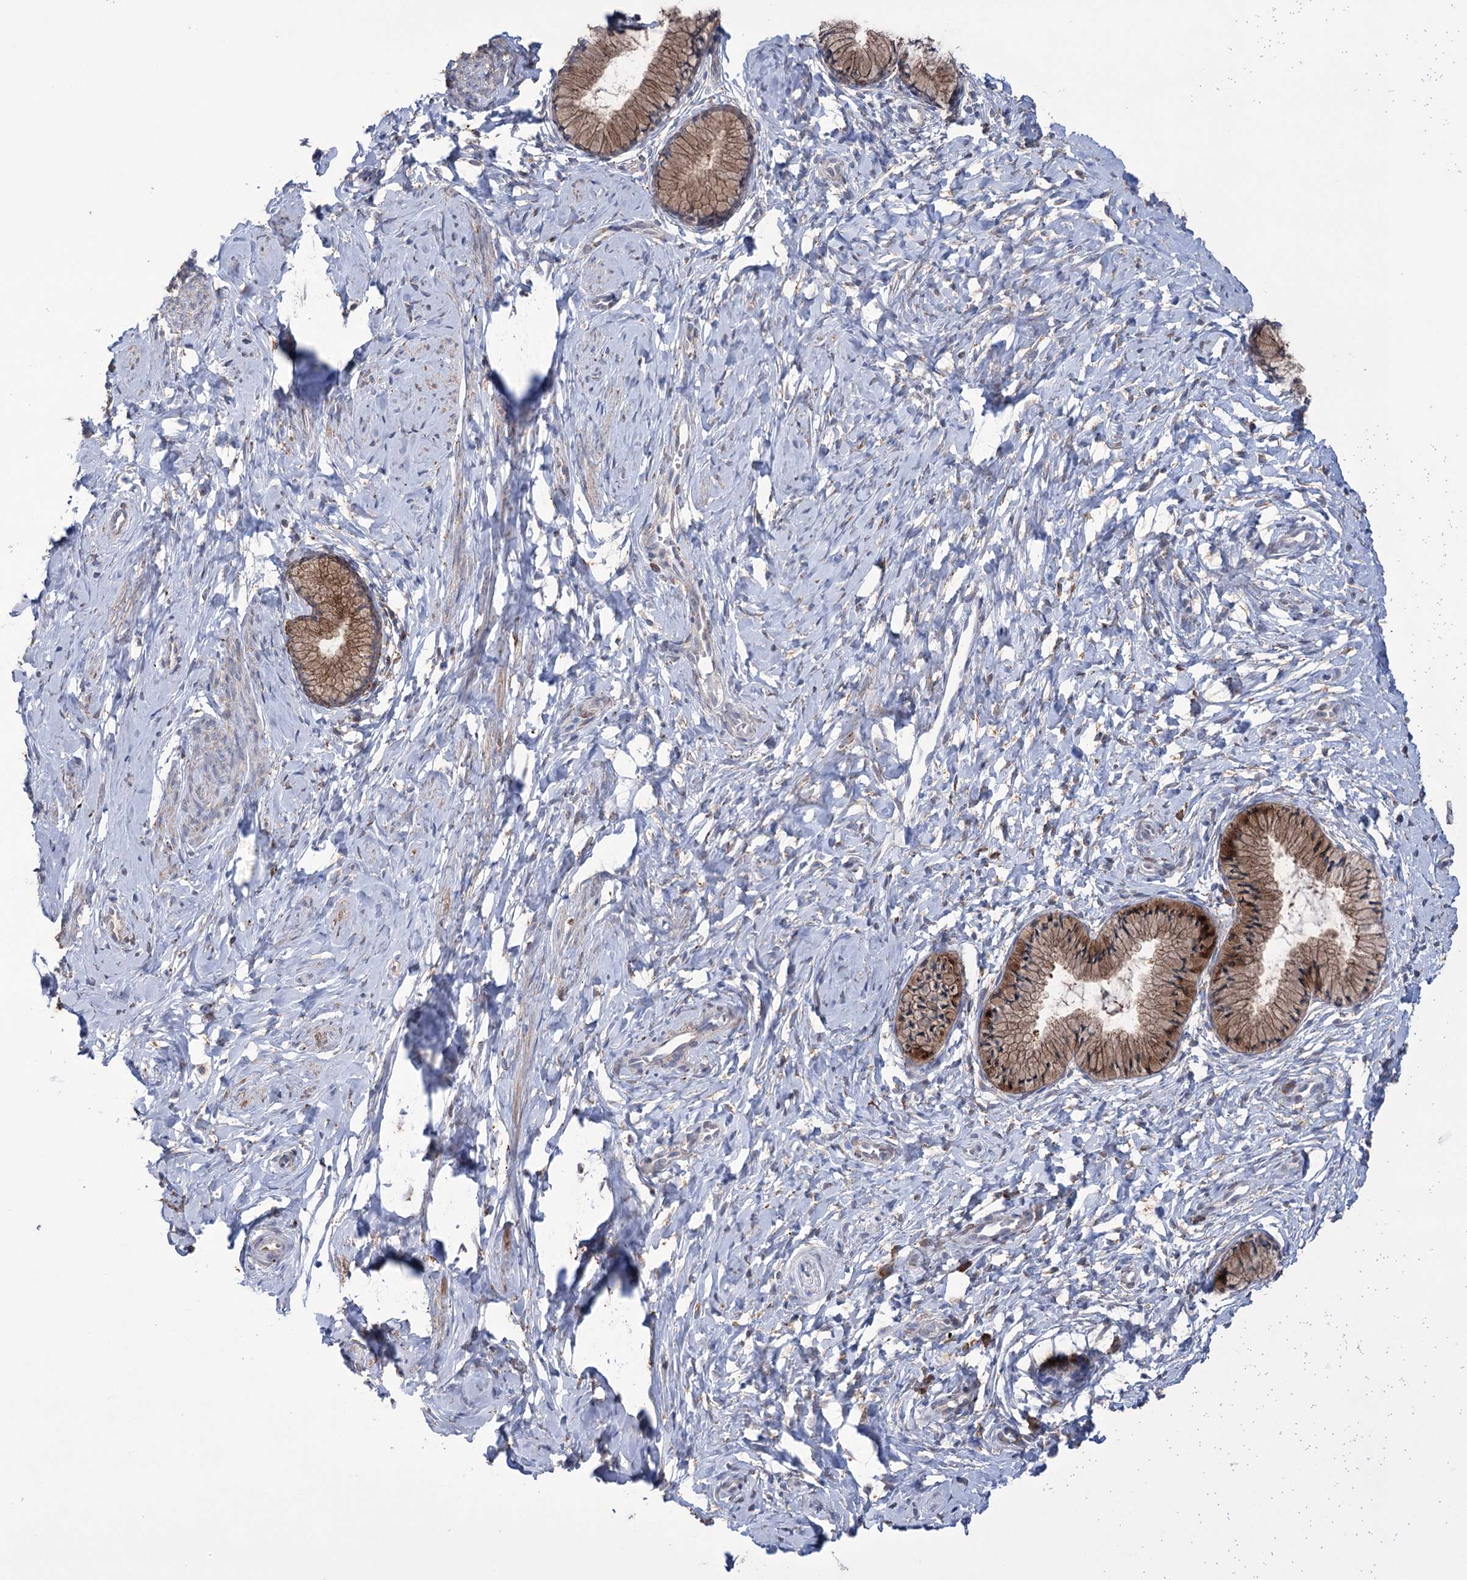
{"staining": {"intensity": "strong", "quantity": ">75%", "location": "cytoplasmic/membranous"}, "tissue": "cervix", "cell_type": "Glandular cells", "image_type": "normal", "snomed": [{"axis": "morphology", "description": "Normal tissue, NOS"}, {"axis": "topography", "description": "Cervix"}], "caption": "Immunohistochemical staining of normal cervix shows high levels of strong cytoplasmic/membranous expression in about >75% of glandular cells. (Brightfield microscopy of DAB IHC at high magnification).", "gene": "TRIM71", "patient": {"sex": "female", "age": 33}}